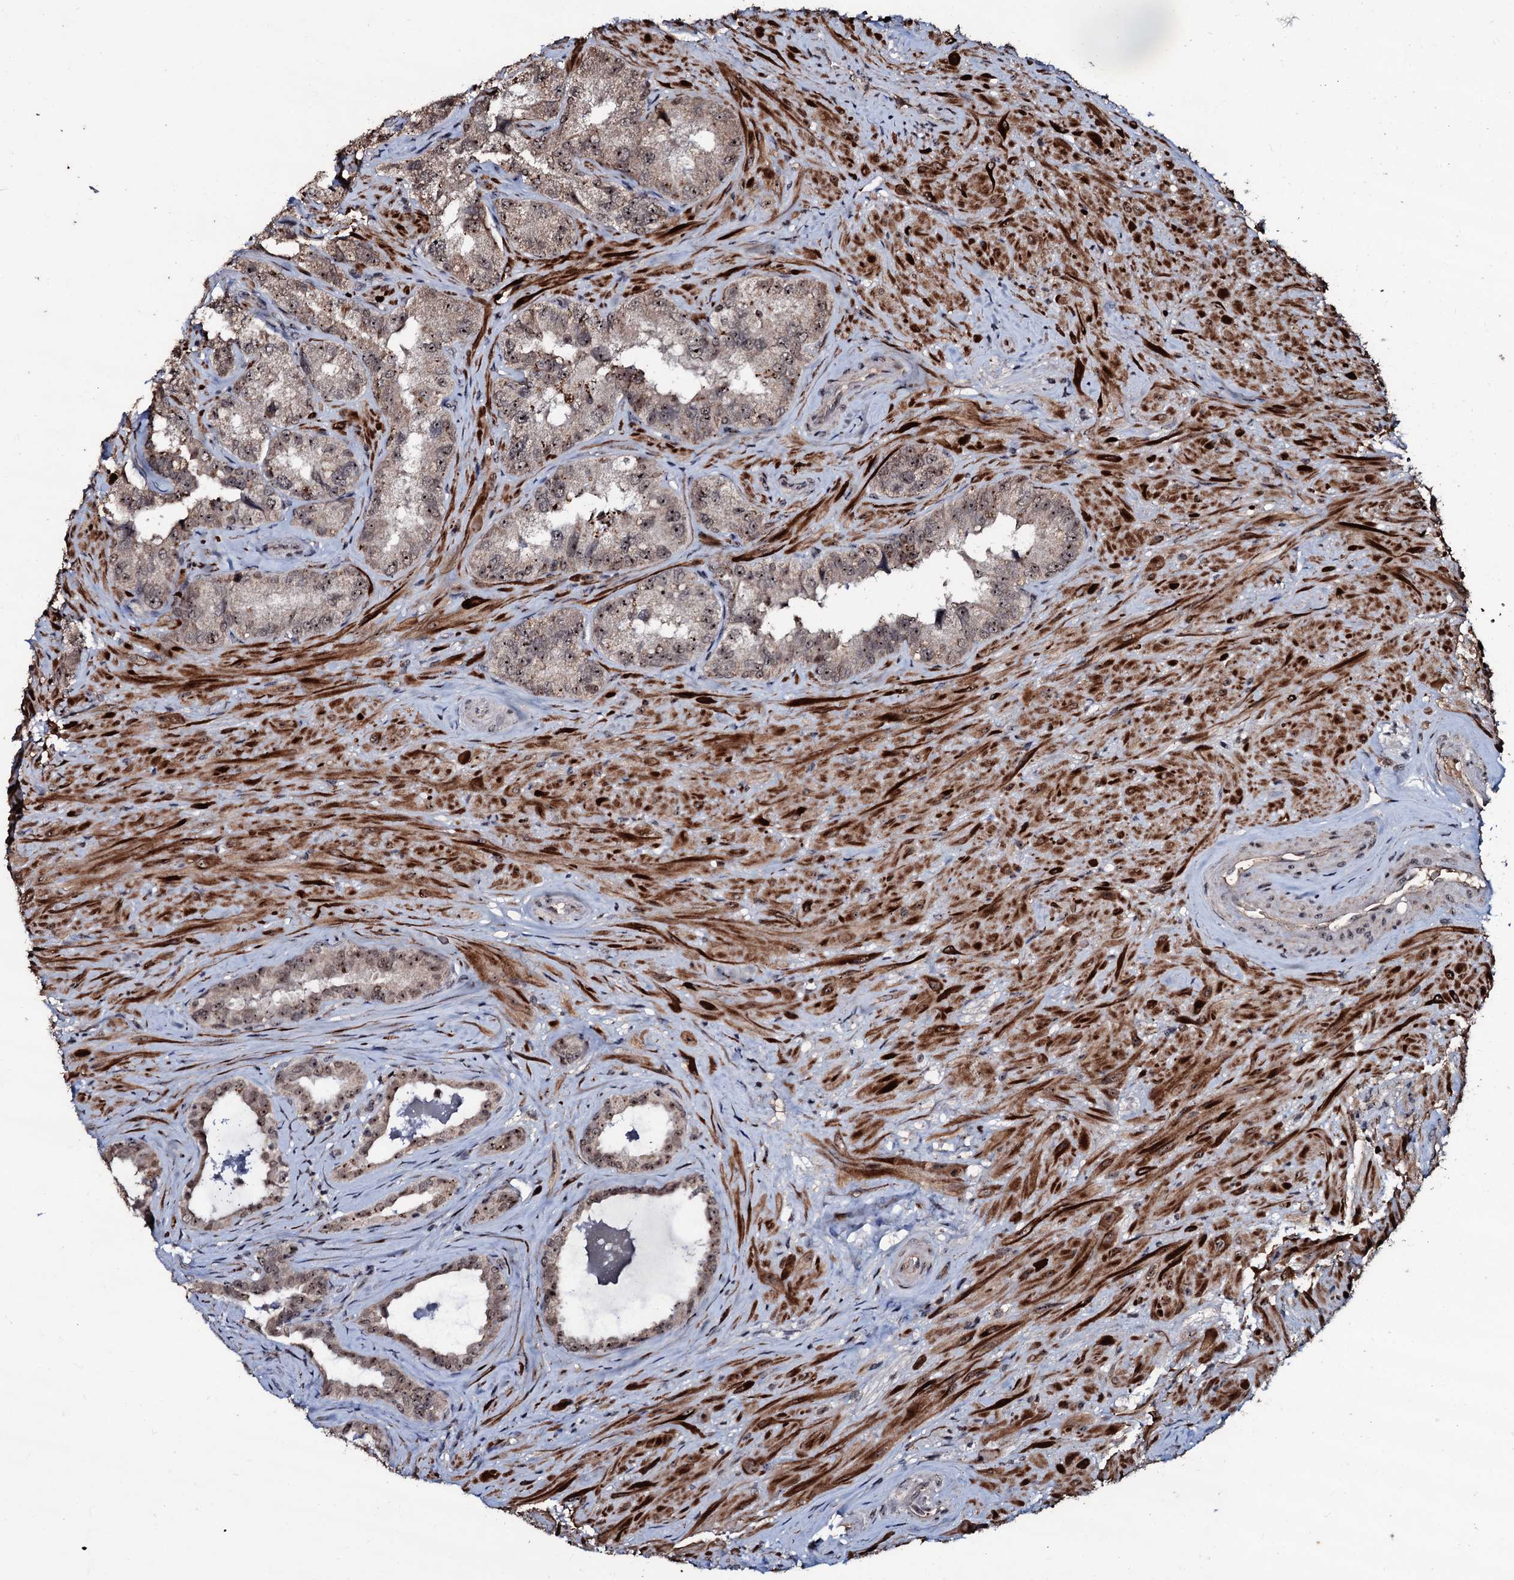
{"staining": {"intensity": "weak", "quantity": ">75%", "location": "nuclear"}, "tissue": "seminal vesicle", "cell_type": "Glandular cells", "image_type": "normal", "snomed": [{"axis": "morphology", "description": "Normal tissue, NOS"}, {"axis": "topography", "description": "Seminal veicle"}, {"axis": "topography", "description": "Peripheral nerve tissue"}], "caption": "Seminal vesicle stained with IHC displays weak nuclear staining in about >75% of glandular cells.", "gene": "SUPT7L", "patient": {"sex": "male", "age": 67}}